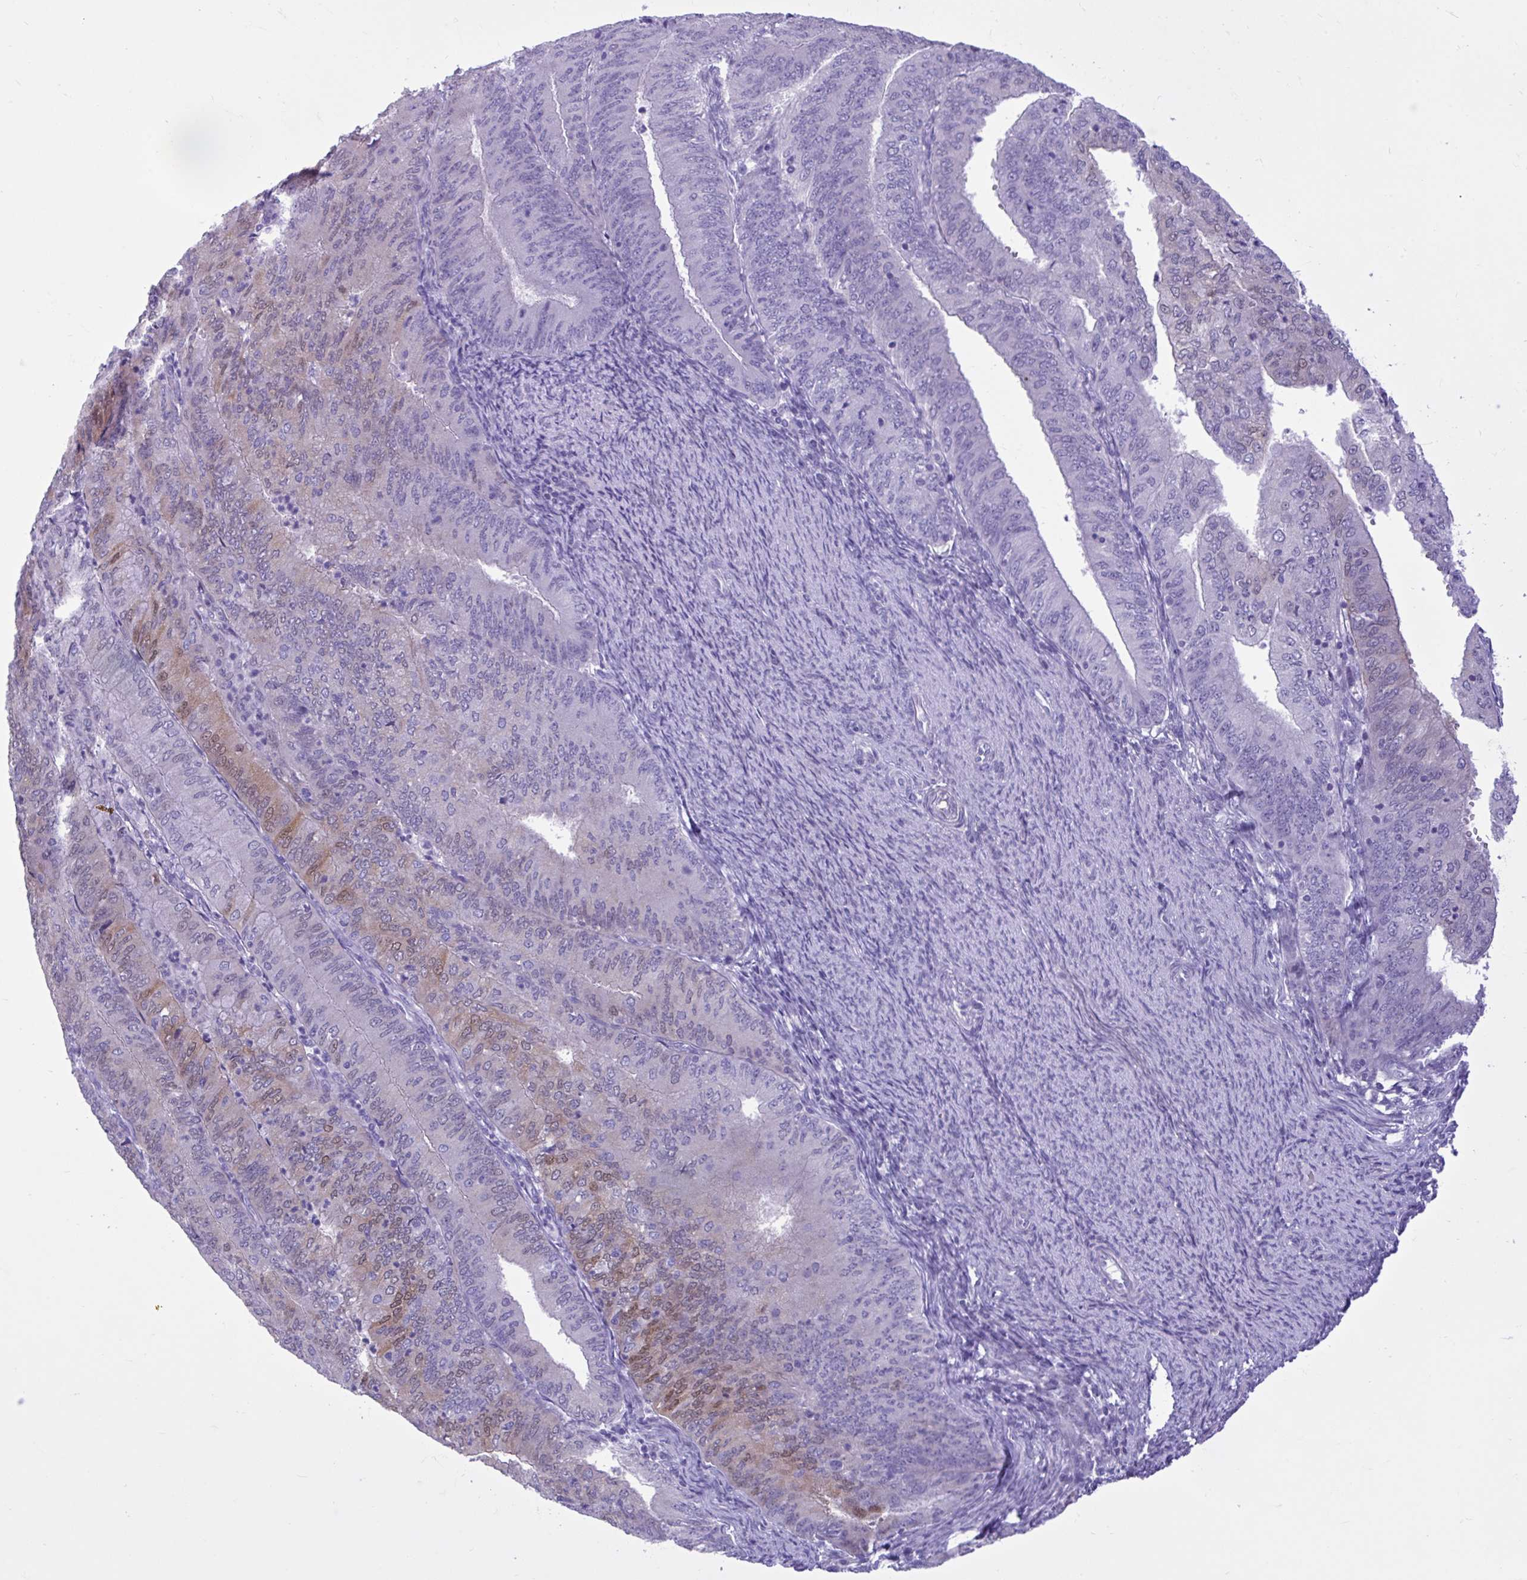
{"staining": {"intensity": "moderate", "quantity": "25%-75%", "location": "cytoplasmic/membranous,nuclear"}, "tissue": "endometrial cancer", "cell_type": "Tumor cells", "image_type": "cancer", "snomed": [{"axis": "morphology", "description": "Adenocarcinoma, NOS"}, {"axis": "topography", "description": "Endometrium"}], "caption": "Approximately 25%-75% of tumor cells in adenocarcinoma (endometrial) reveal moderate cytoplasmic/membranous and nuclear protein expression as visualized by brown immunohistochemical staining.", "gene": "FAM153A", "patient": {"sex": "female", "age": 57}}